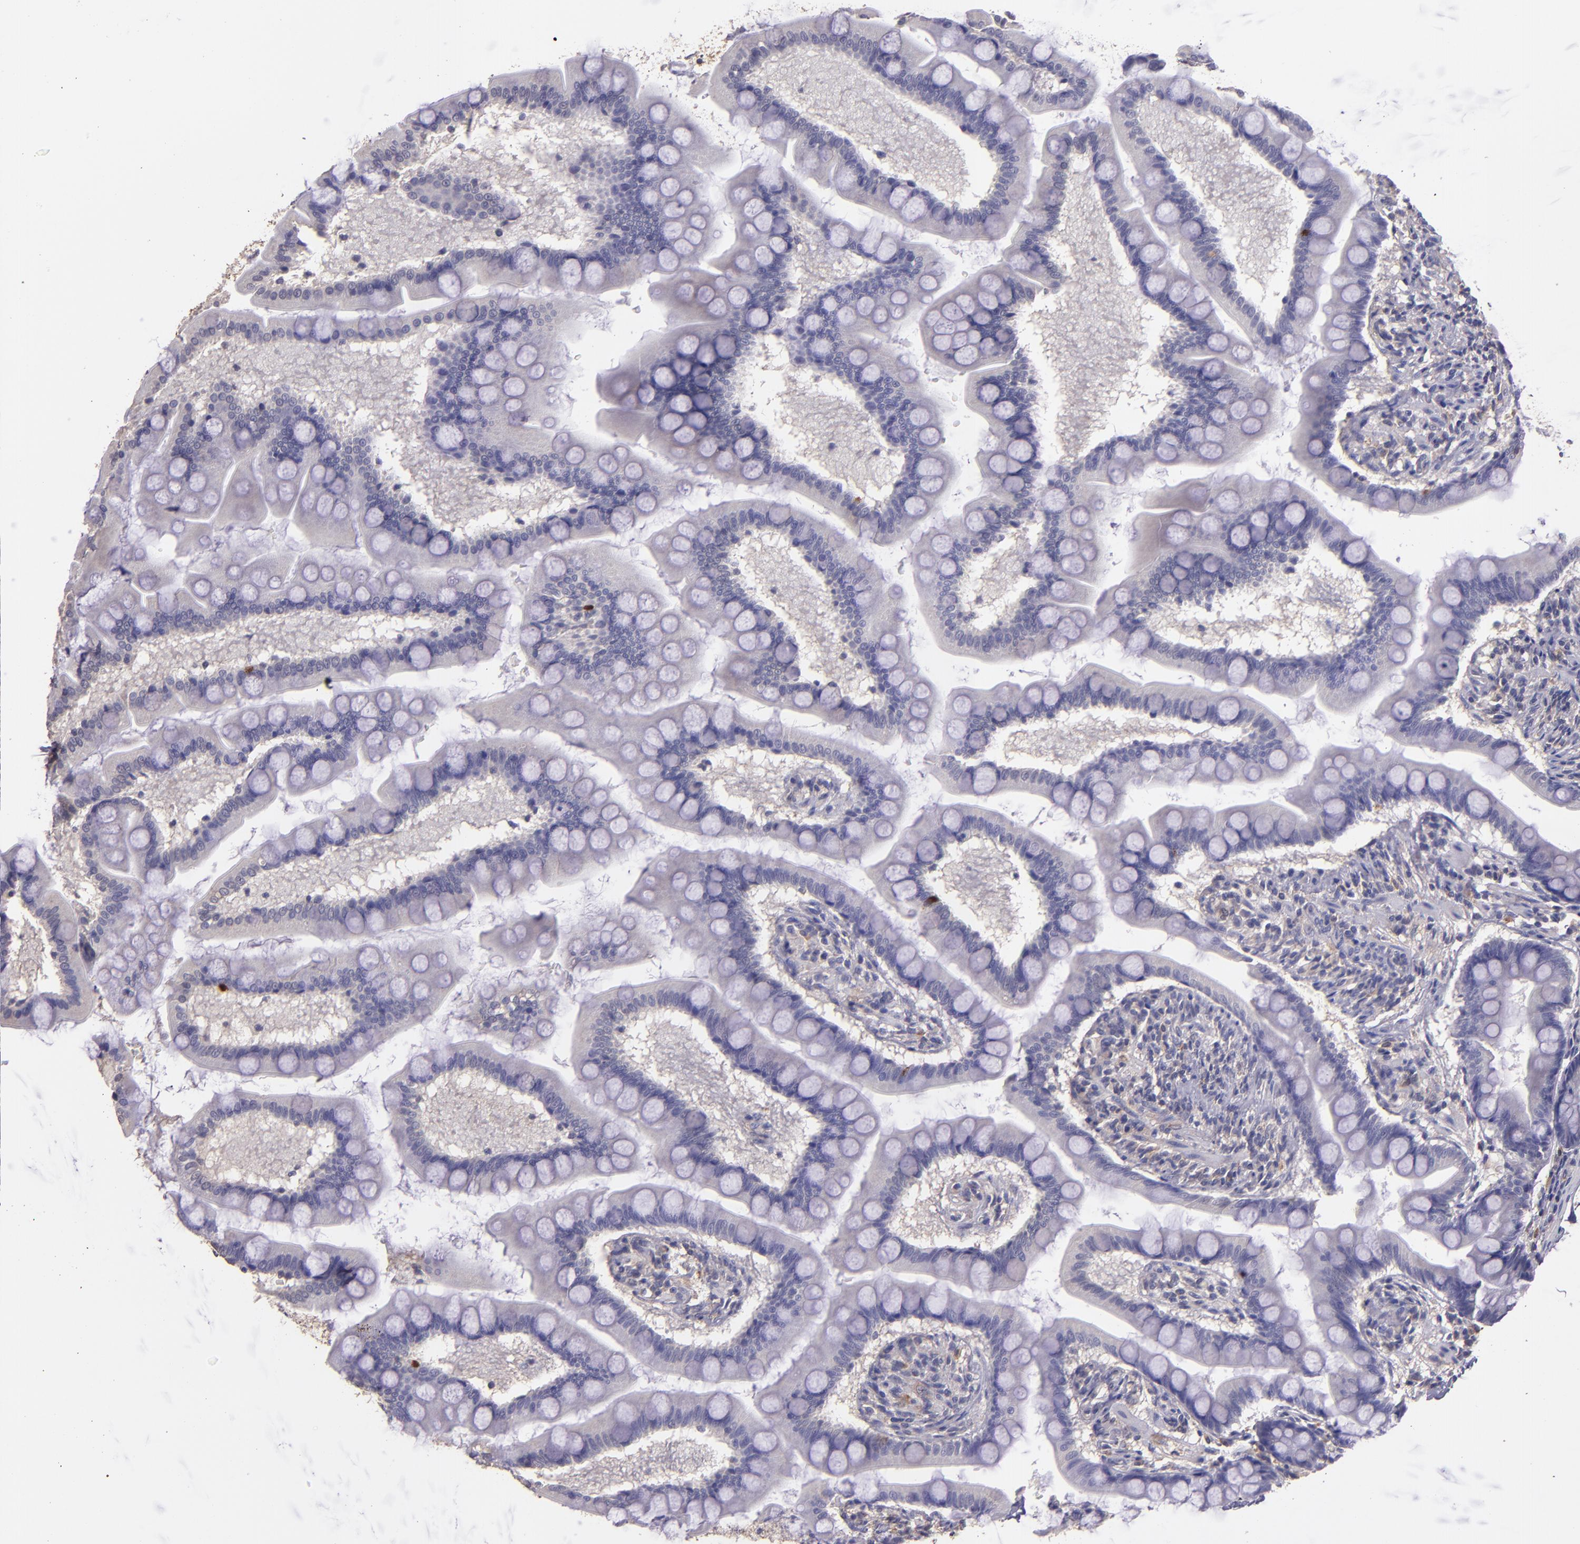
{"staining": {"intensity": "weak", "quantity": "<25%", "location": "cytoplasmic/membranous"}, "tissue": "small intestine", "cell_type": "Glandular cells", "image_type": "normal", "snomed": [{"axis": "morphology", "description": "Normal tissue, NOS"}, {"axis": "topography", "description": "Small intestine"}], "caption": "Small intestine stained for a protein using IHC exhibits no positivity glandular cells.", "gene": "PAPPA", "patient": {"sex": "male", "age": 41}}